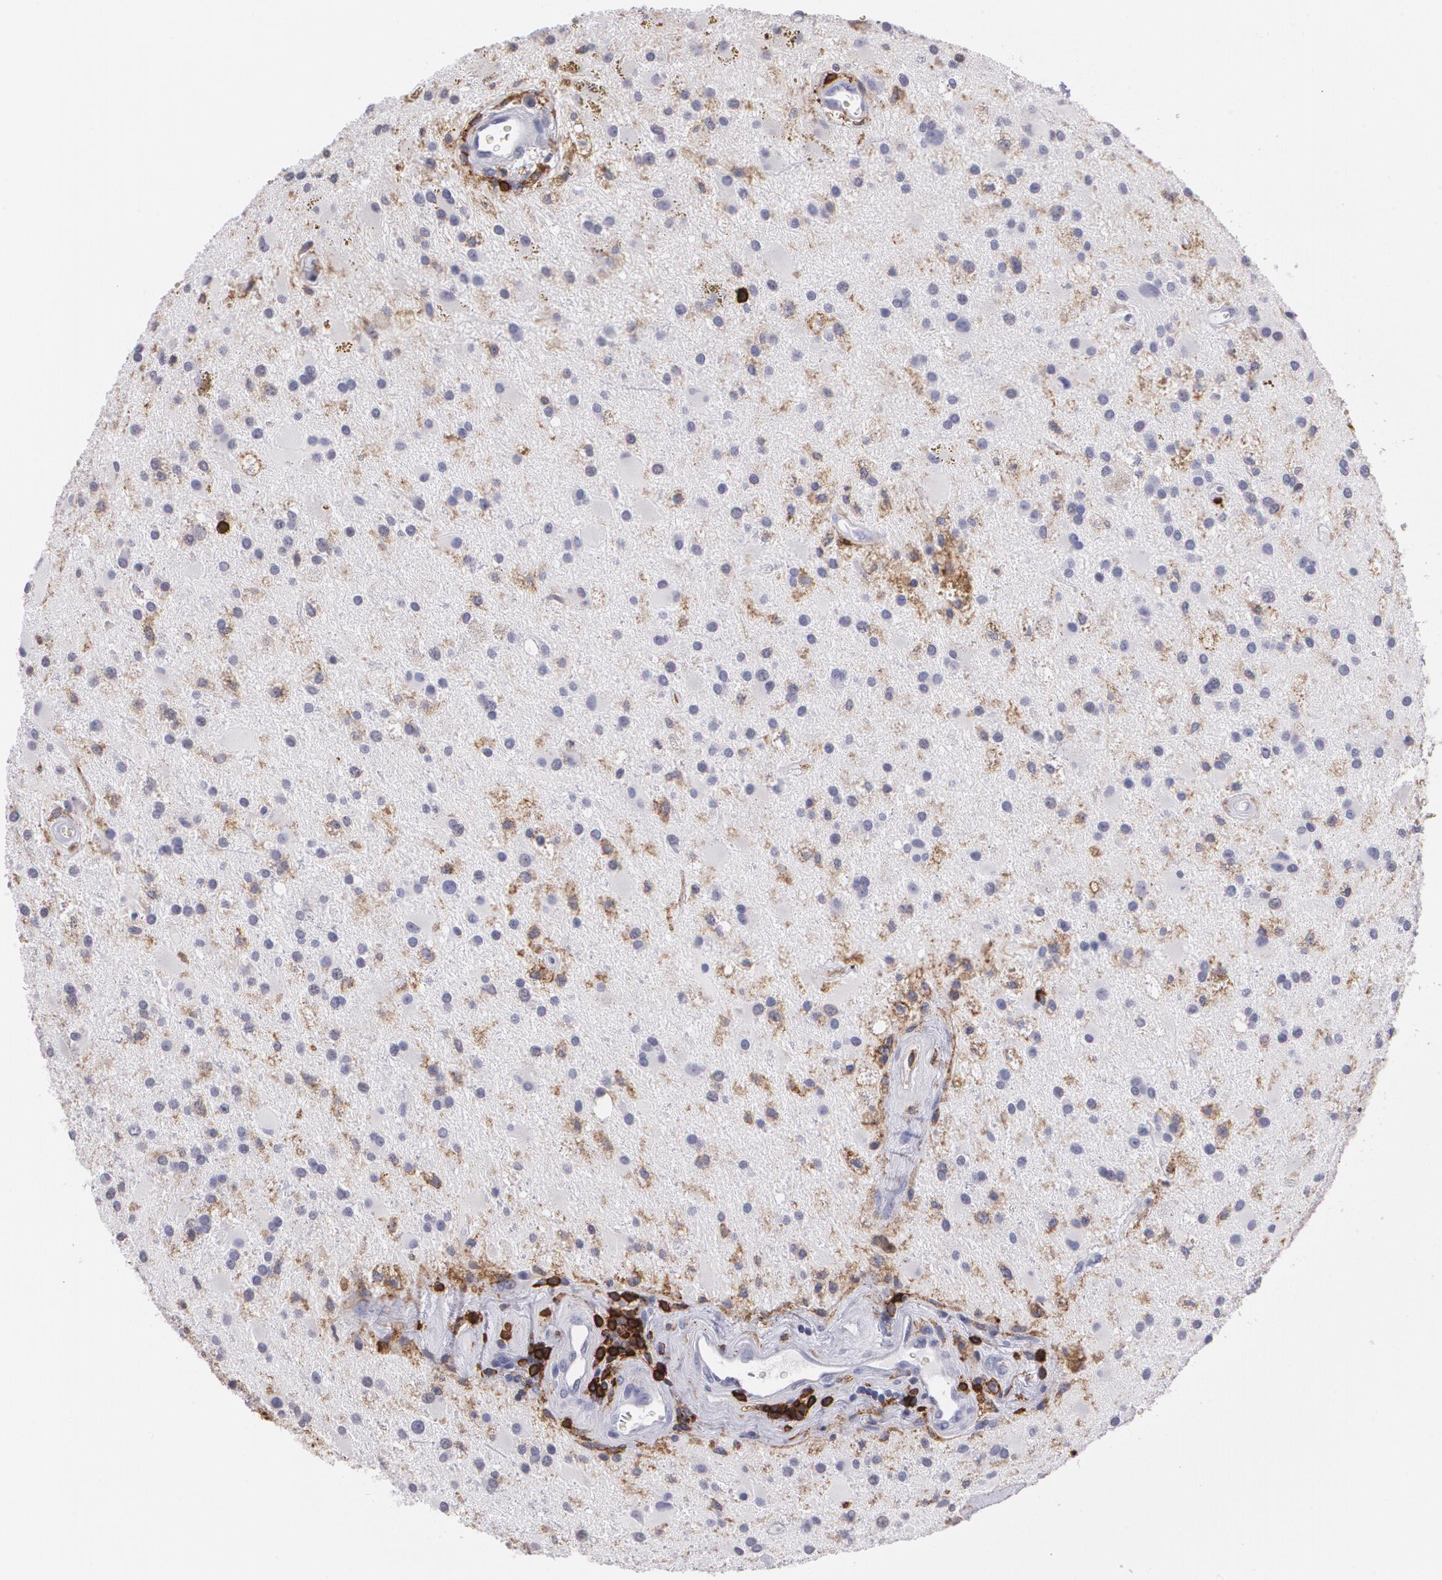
{"staining": {"intensity": "negative", "quantity": "none", "location": "none"}, "tissue": "glioma", "cell_type": "Tumor cells", "image_type": "cancer", "snomed": [{"axis": "morphology", "description": "Glioma, malignant, Low grade"}, {"axis": "topography", "description": "Brain"}], "caption": "There is no significant staining in tumor cells of low-grade glioma (malignant). (Brightfield microscopy of DAB (3,3'-diaminobenzidine) immunohistochemistry (IHC) at high magnification).", "gene": "PTPRC", "patient": {"sex": "male", "age": 58}}